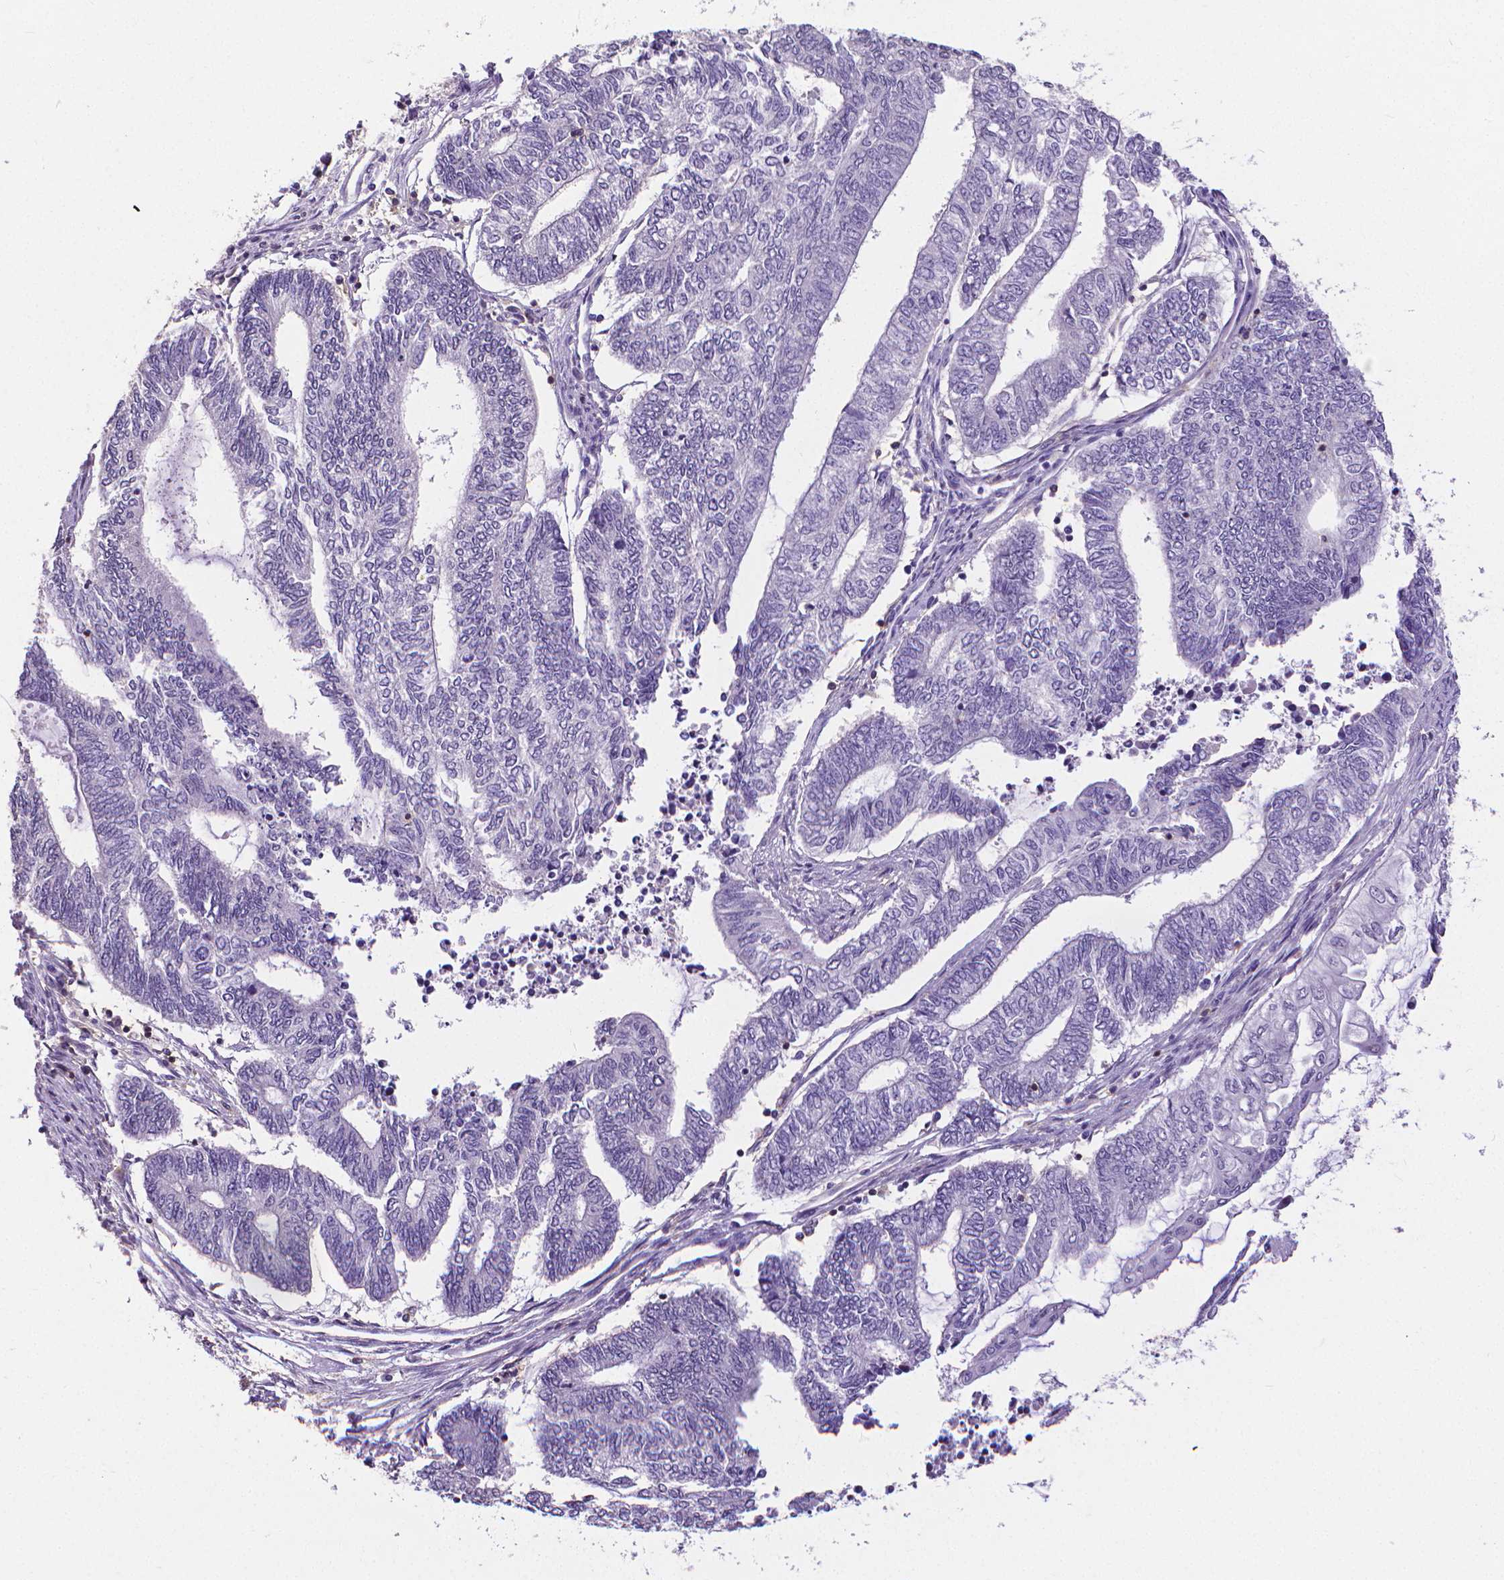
{"staining": {"intensity": "negative", "quantity": "none", "location": "none"}, "tissue": "endometrial cancer", "cell_type": "Tumor cells", "image_type": "cancer", "snomed": [{"axis": "morphology", "description": "Adenocarcinoma, NOS"}, {"axis": "topography", "description": "Uterus"}, {"axis": "topography", "description": "Endometrium"}], "caption": "This is an IHC micrograph of human endometrial adenocarcinoma. There is no expression in tumor cells.", "gene": "CD4", "patient": {"sex": "female", "age": 70}}